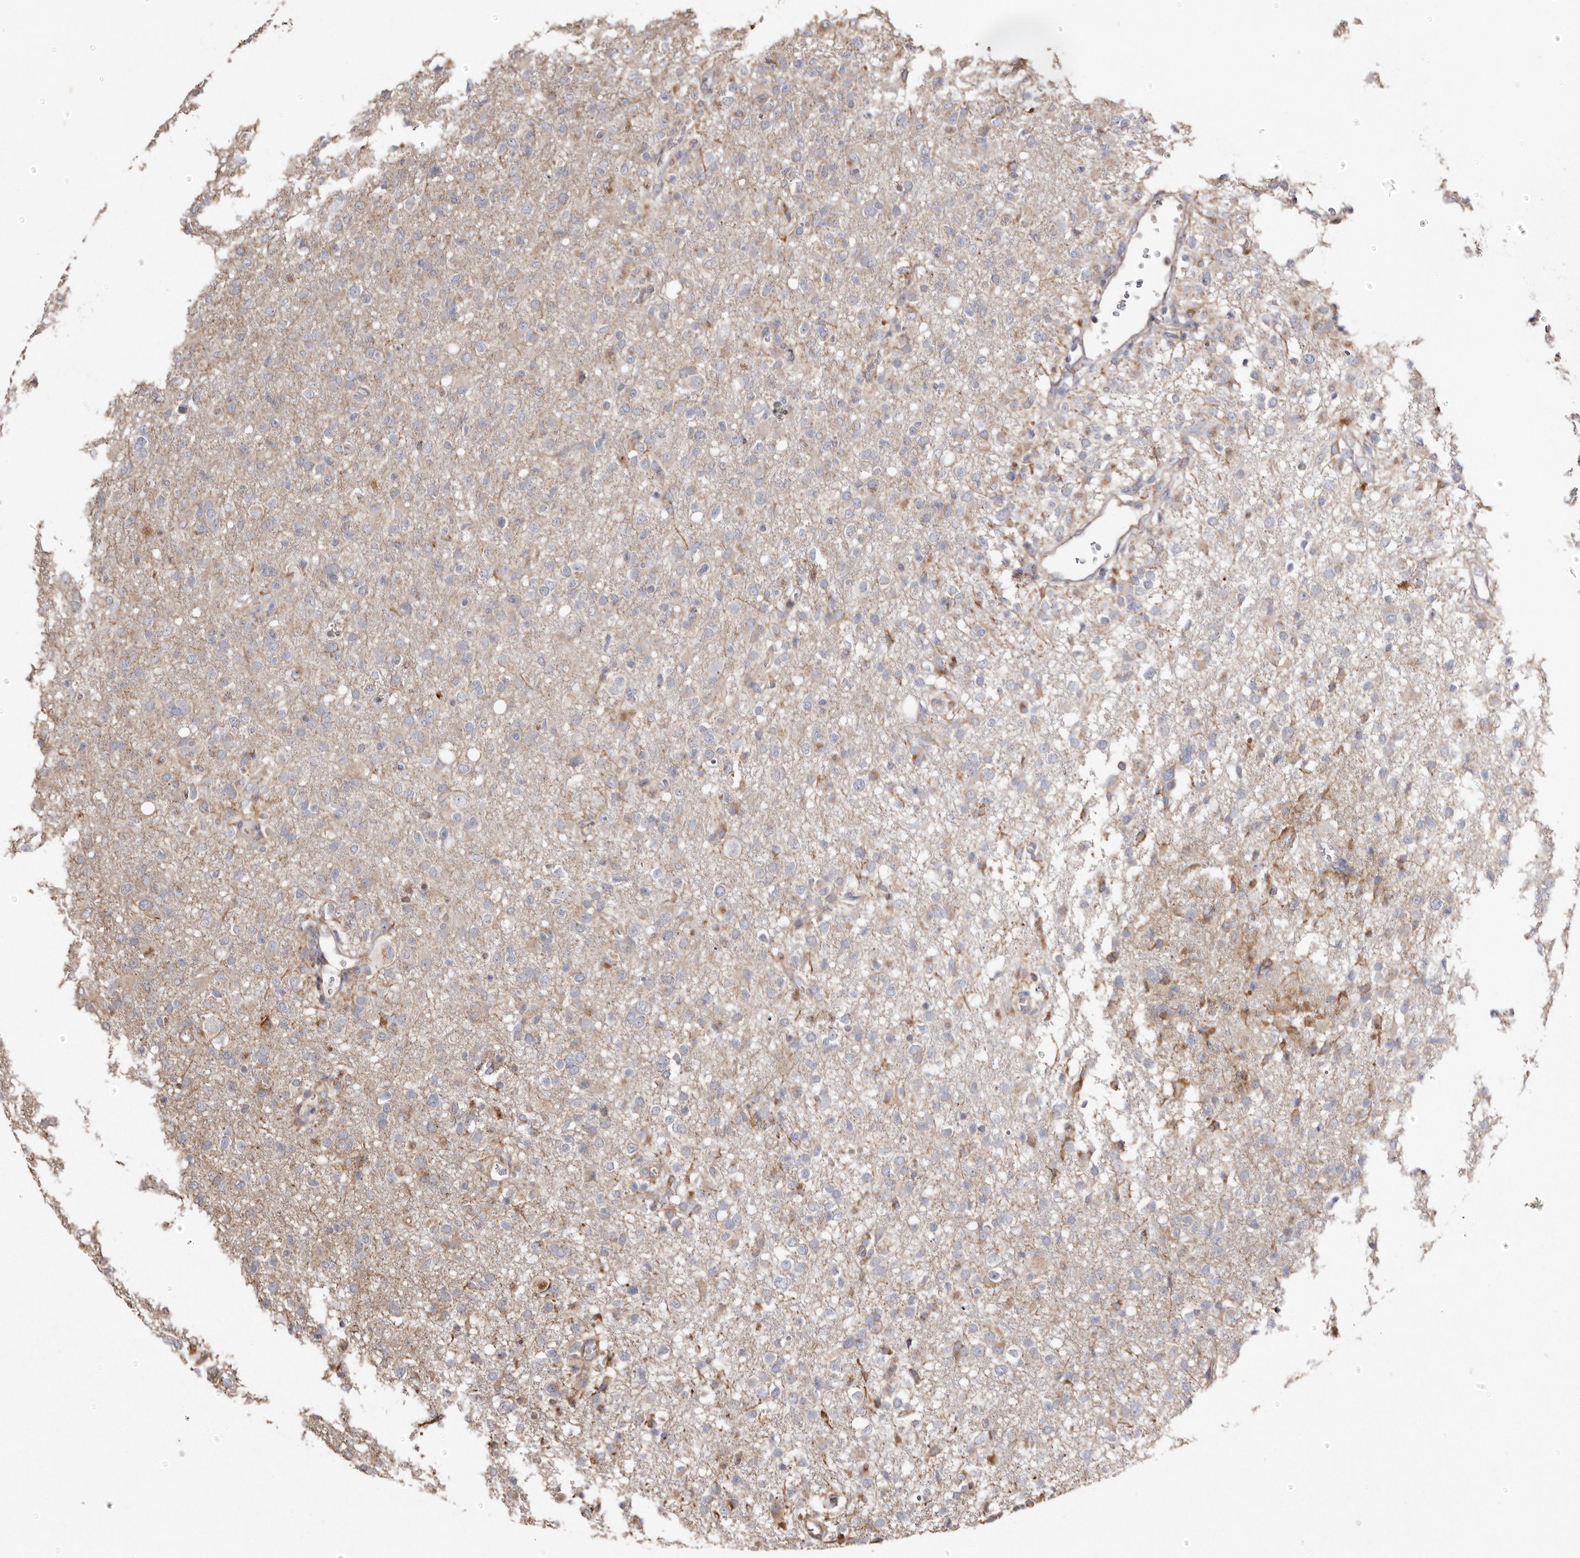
{"staining": {"intensity": "moderate", "quantity": "<25%", "location": "cytoplasmic/membranous"}, "tissue": "glioma", "cell_type": "Tumor cells", "image_type": "cancer", "snomed": [{"axis": "morphology", "description": "Glioma, malignant, High grade"}, {"axis": "topography", "description": "Brain"}], "caption": "High-magnification brightfield microscopy of high-grade glioma (malignant) stained with DAB (3,3'-diaminobenzidine) (brown) and counterstained with hematoxylin (blue). tumor cells exhibit moderate cytoplasmic/membranous staining is appreciated in about<25% of cells.", "gene": "MACC1", "patient": {"sex": "female", "age": 57}}